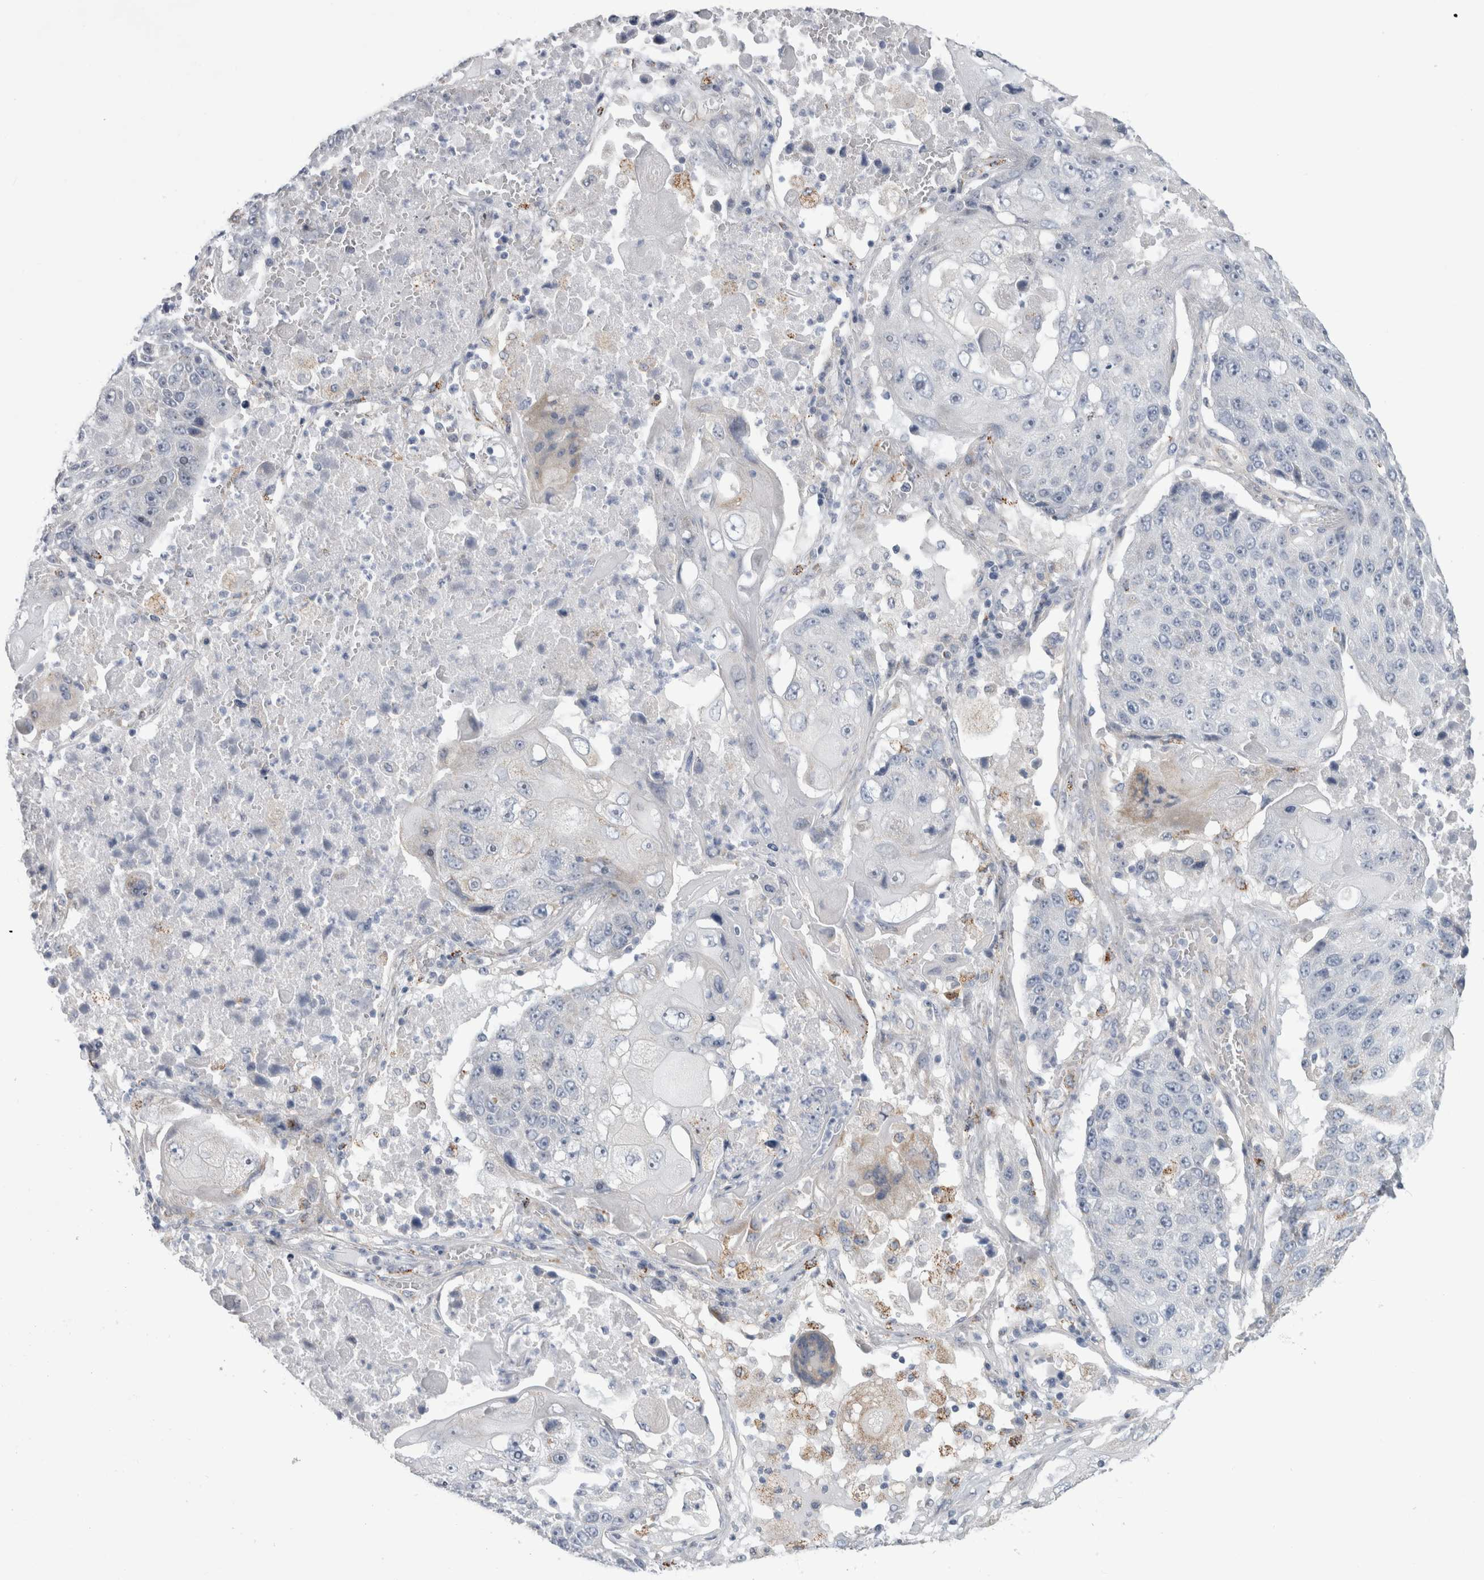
{"staining": {"intensity": "weak", "quantity": "<25%", "location": "cytoplasmic/membranous"}, "tissue": "lung cancer", "cell_type": "Tumor cells", "image_type": "cancer", "snomed": [{"axis": "morphology", "description": "Squamous cell carcinoma, NOS"}, {"axis": "topography", "description": "Lung"}], "caption": "IHC of human lung cancer (squamous cell carcinoma) displays no expression in tumor cells.", "gene": "GATM", "patient": {"sex": "male", "age": 61}}